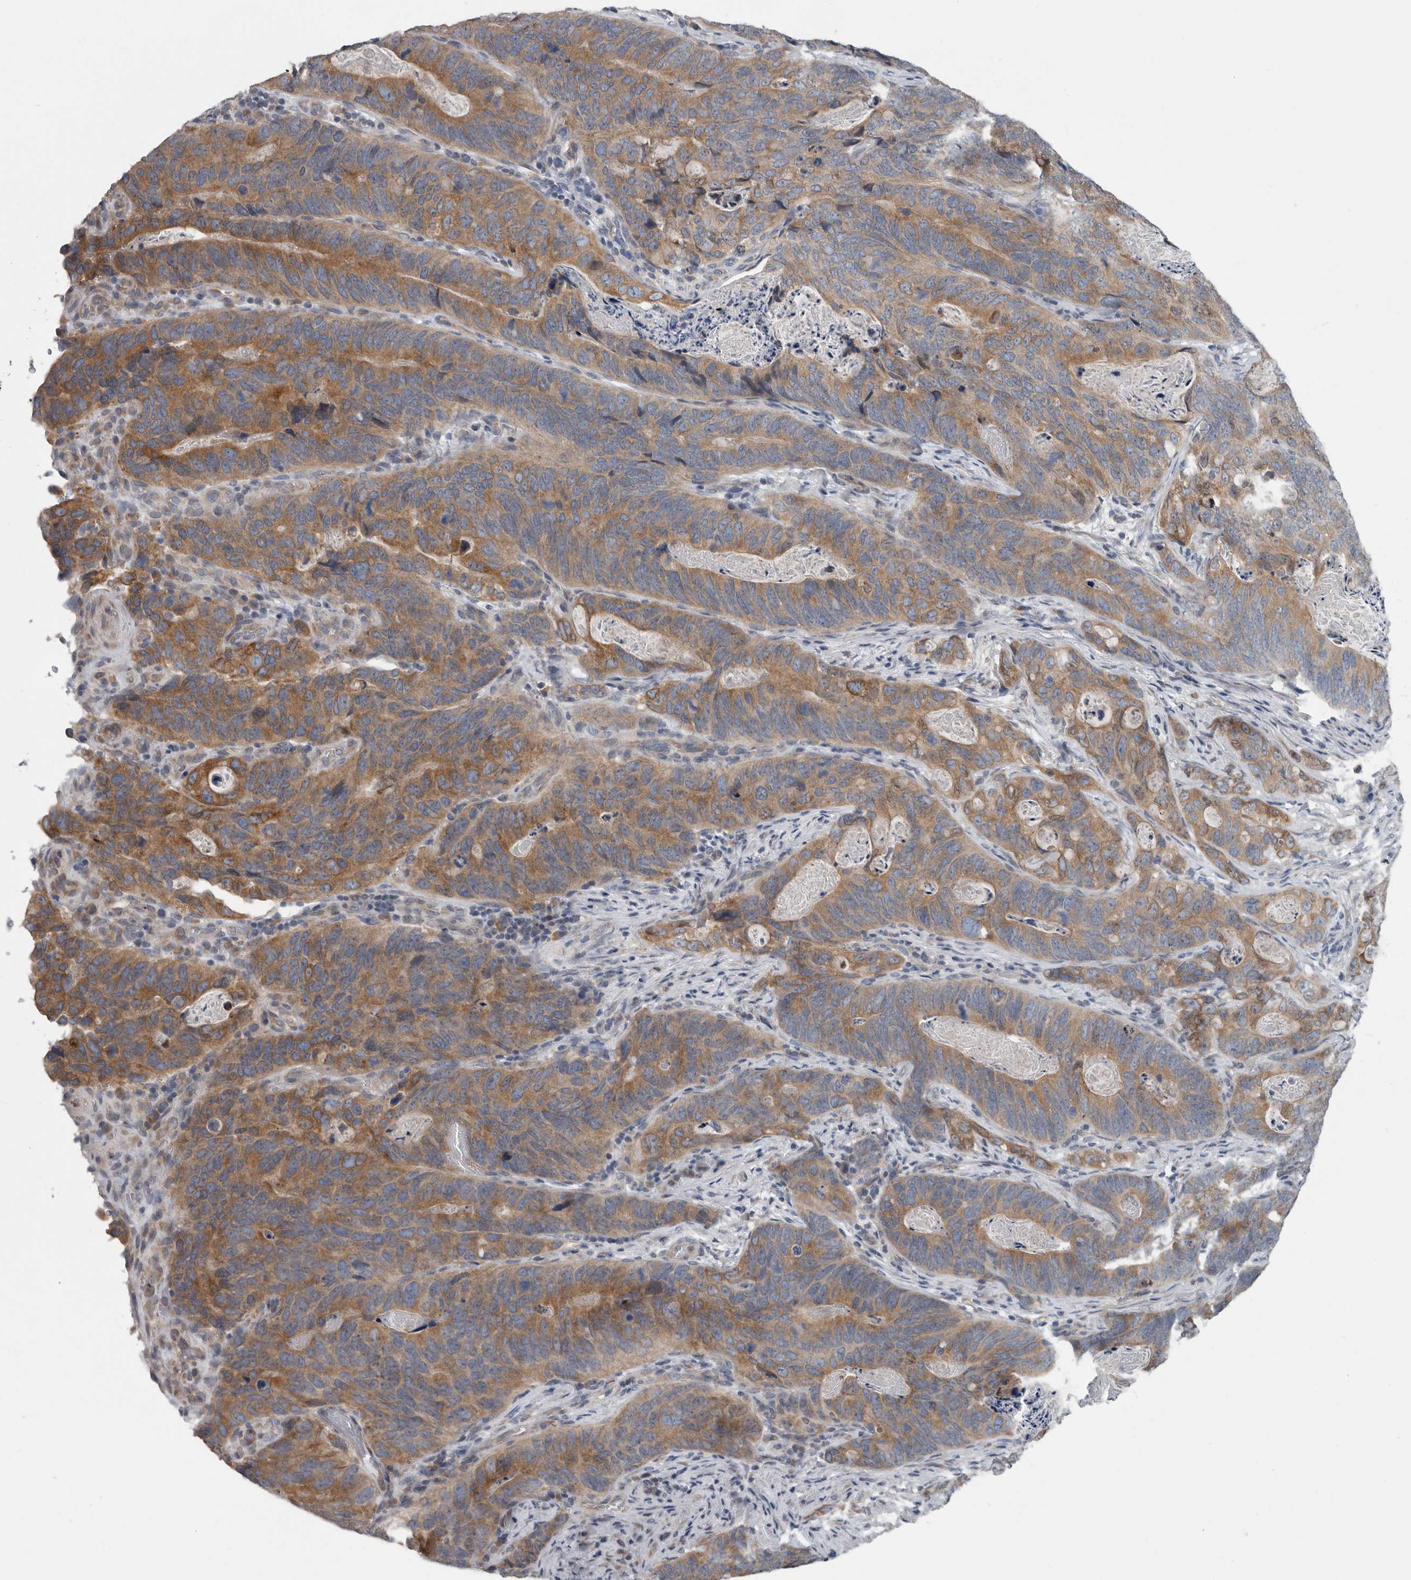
{"staining": {"intensity": "moderate", "quantity": ">75%", "location": "cytoplasmic/membranous"}, "tissue": "stomach cancer", "cell_type": "Tumor cells", "image_type": "cancer", "snomed": [{"axis": "morphology", "description": "Normal tissue, NOS"}, {"axis": "morphology", "description": "Adenocarcinoma, NOS"}, {"axis": "topography", "description": "Stomach"}], "caption": "Moderate cytoplasmic/membranous staining is present in approximately >75% of tumor cells in stomach cancer.", "gene": "TMEM199", "patient": {"sex": "female", "age": 89}}